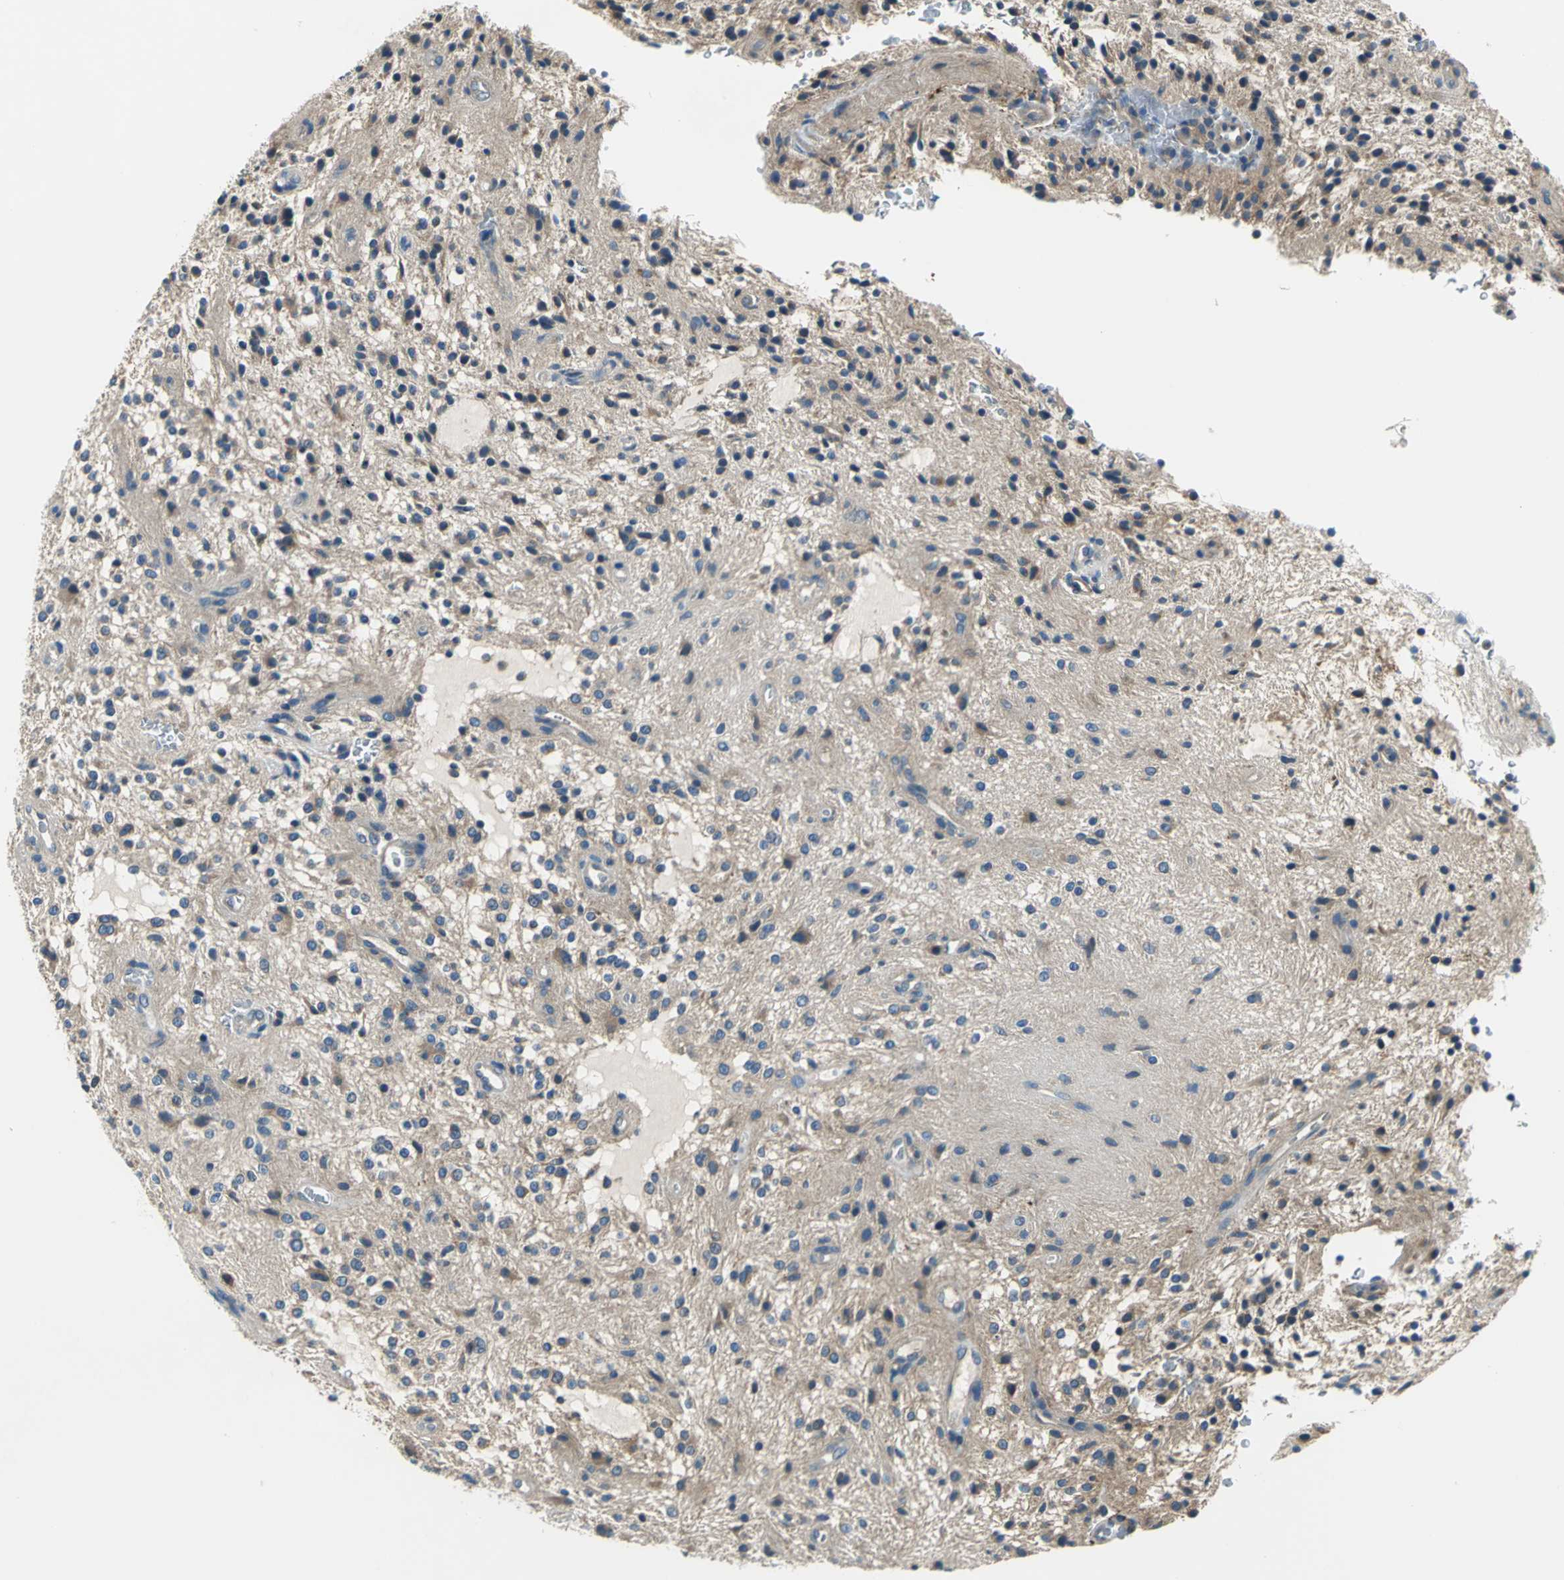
{"staining": {"intensity": "moderate", "quantity": ">75%", "location": "cytoplasmic/membranous"}, "tissue": "glioma", "cell_type": "Tumor cells", "image_type": "cancer", "snomed": [{"axis": "morphology", "description": "Glioma, malignant, NOS"}, {"axis": "topography", "description": "Cerebellum"}], "caption": "A histopathology image of malignant glioma stained for a protein demonstrates moderate cytoplasmic/membranous brown staining in tumor cells.", "gene": "SLC16A7", "patient": {"sex": "female", "age": 10}}